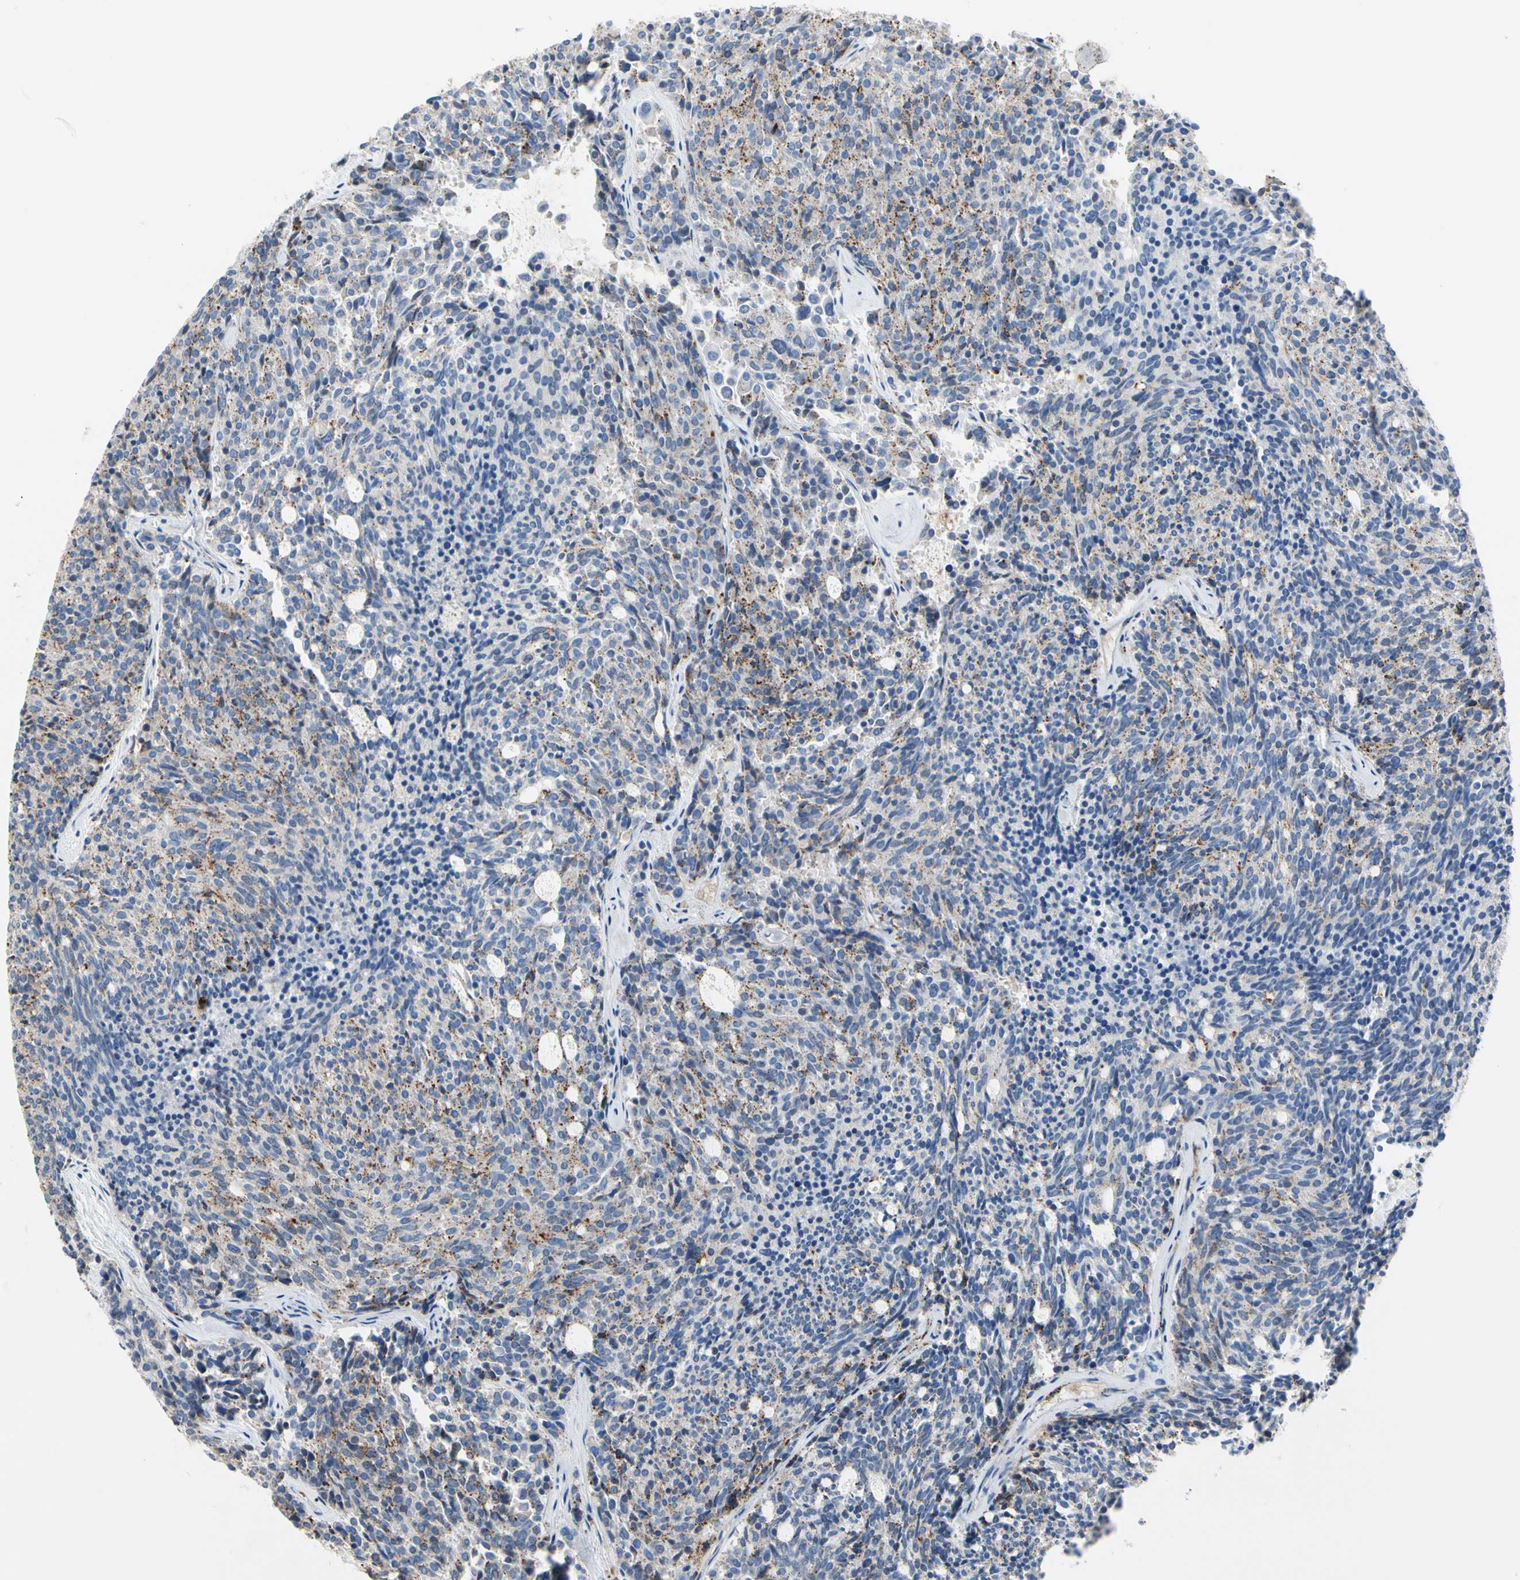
{"staining": {"intensity": "moderate", "quantity": "25%-75%", "location": "cytoplasmic/membranous"}, "tissue": "carcinoid", "cell_type": "Tumor cells", "image_type": "cancer", "snomed": [{"axis": "morphology", "description": "Carcinoid, malignant, NOS"}, {"axis": "topography", "description": "Pancreas"}], "caption": "Moderate cytoplasmic/membranous positivity for a protein is appreciated in about 25%-75% of tumor cells of carcinoid (malignant) using immunohistochemistry (IHC).", "gene": "RETSAT", "patient": {"sex": "female", "age": 54}}